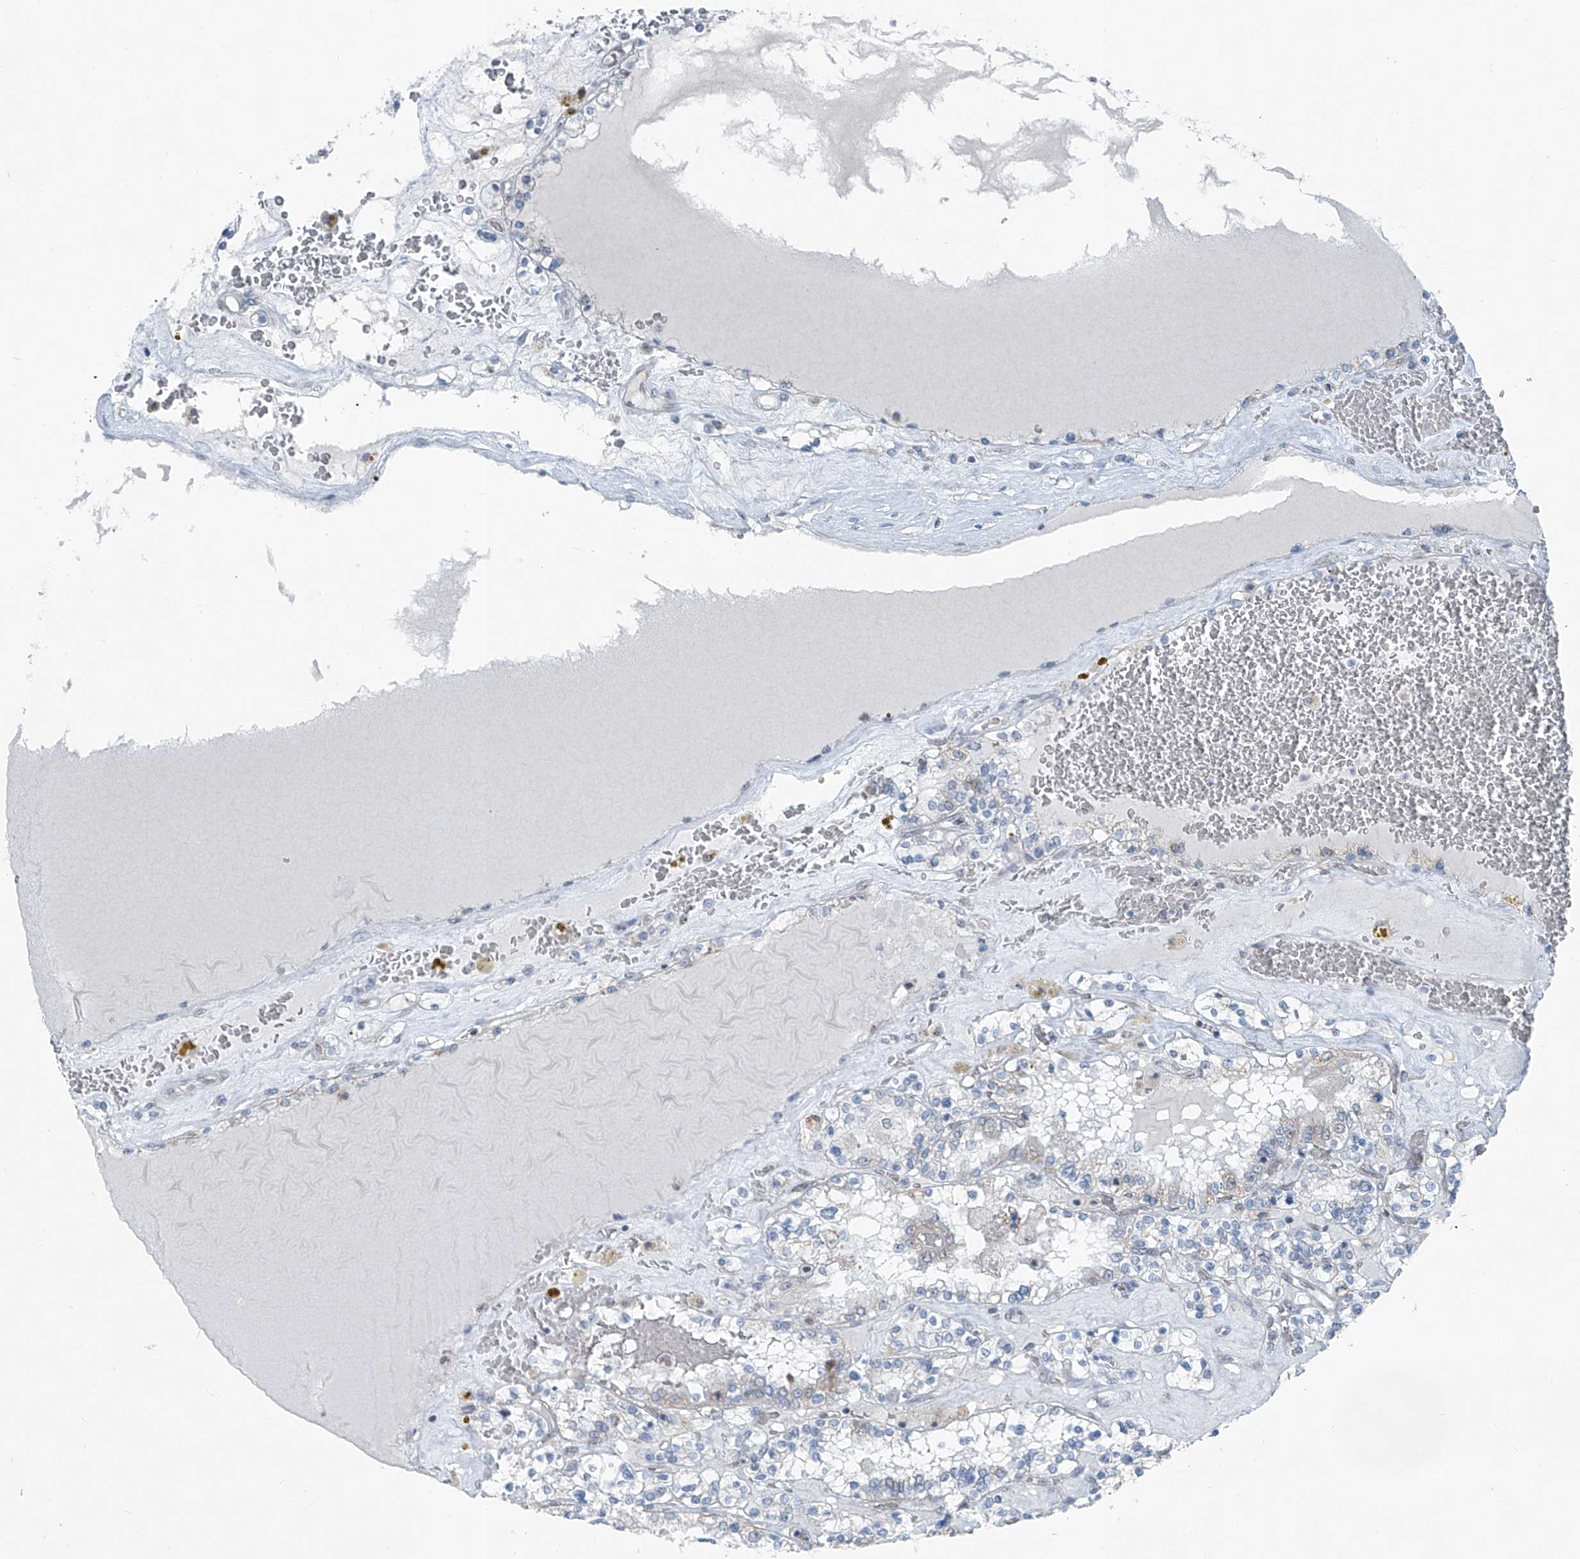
{"staining": {"intensity": "negative", "quantity": "none", "location": "none"}, "tissue": "renal cancer", "cell_type": "Tumor cells", "image_type": "cancer", "snomed": [{"axis": "morphology", "description": "Adenocarcinoma, NOS"}, {"axis": "topography", "description": "Kidney"}], "caption": "High magnification brightfield microscopy of renal cancer (adenocarcinoma) stained with DAB (brown) and counterstained with hematoxylin (blue): tumor cells show no significant staining.", "gene": "DYRK1B", "patient": {"sex": "female", "age": 56}}